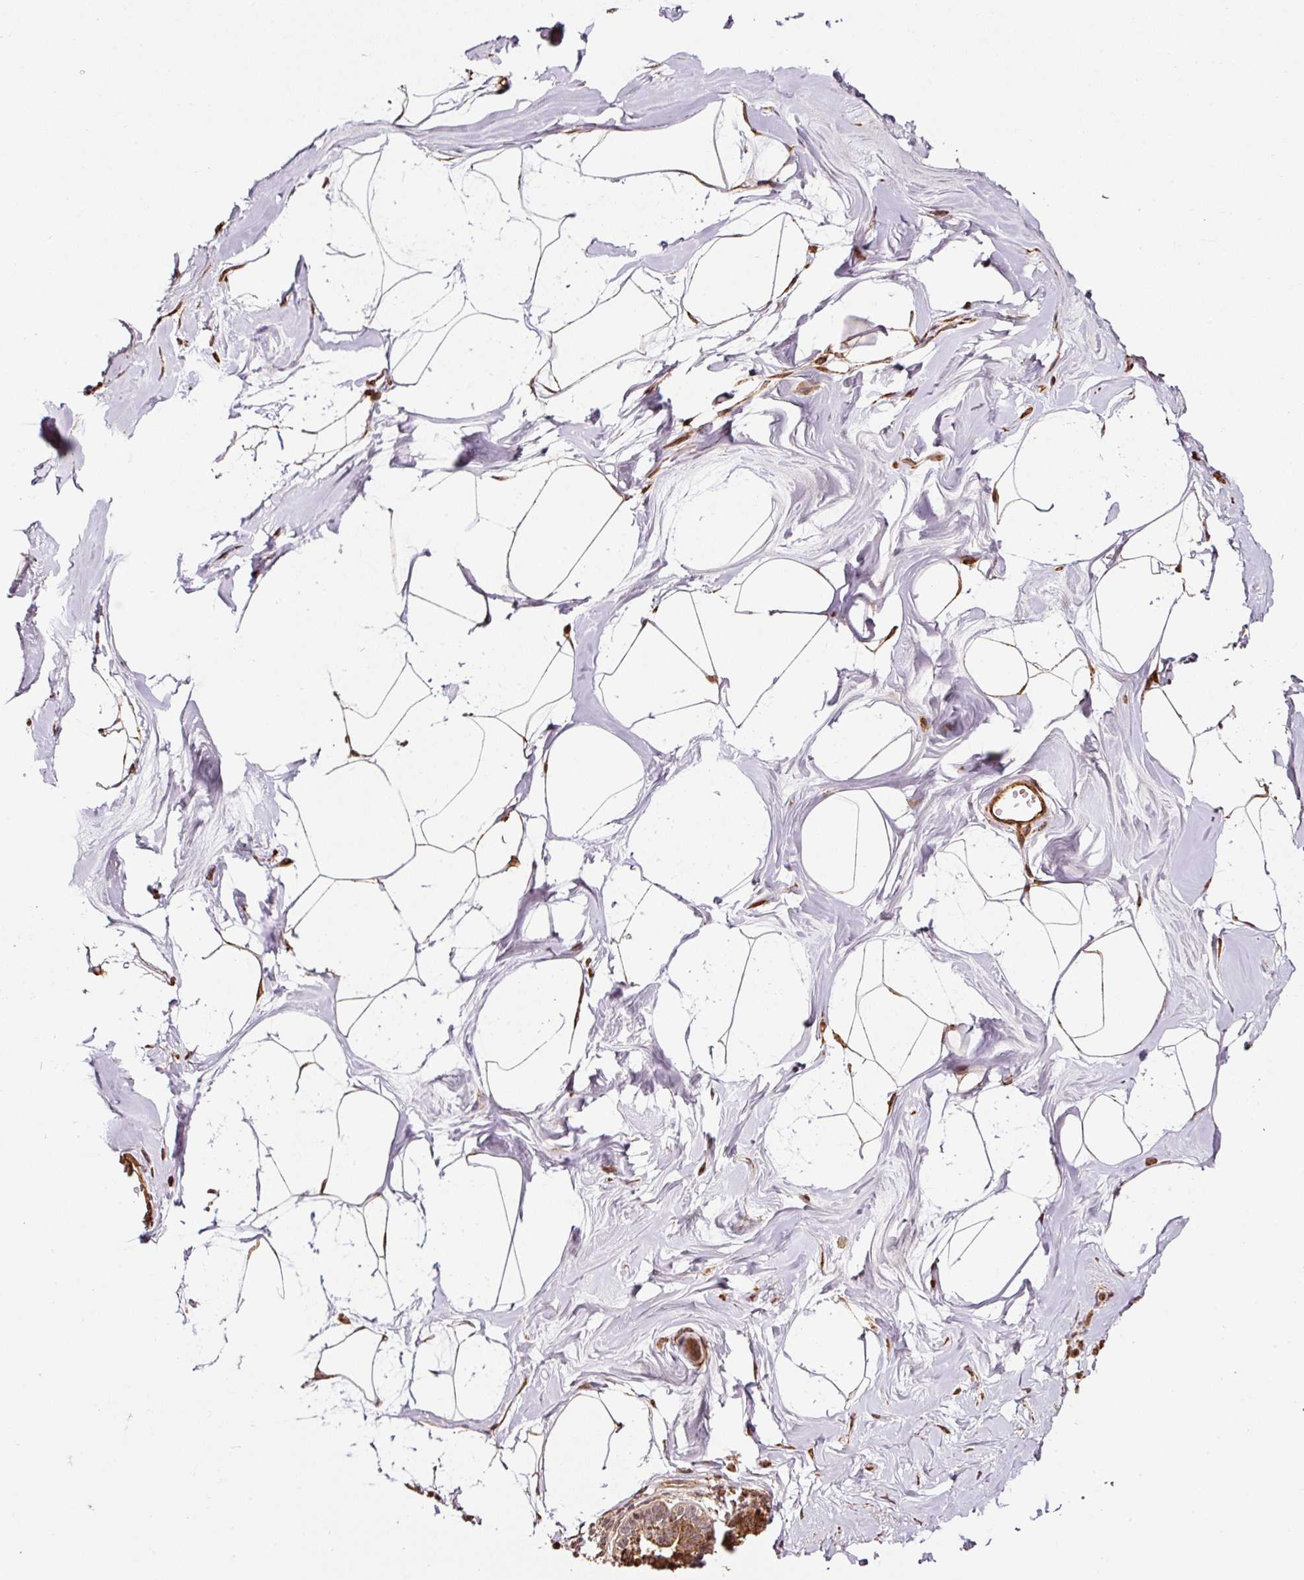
{"staining": {"intensity": "negative", "quantity": "none", "location": "none"}, "tissue": "breast", "cell_type": "Adipocytes", "image_type": "normal", "snomed": [{"axis": "morphology", "description": "Normal tissue, NOS"}, {"axis": "topography", "description": "Breast"}], "caption": "IHC photomicrograph of normal breast stained for a protein (brown), which exhibits no expression in adipocytes.", "gene": "ETF1", "patient": {"sex": "female", "age": 45}}